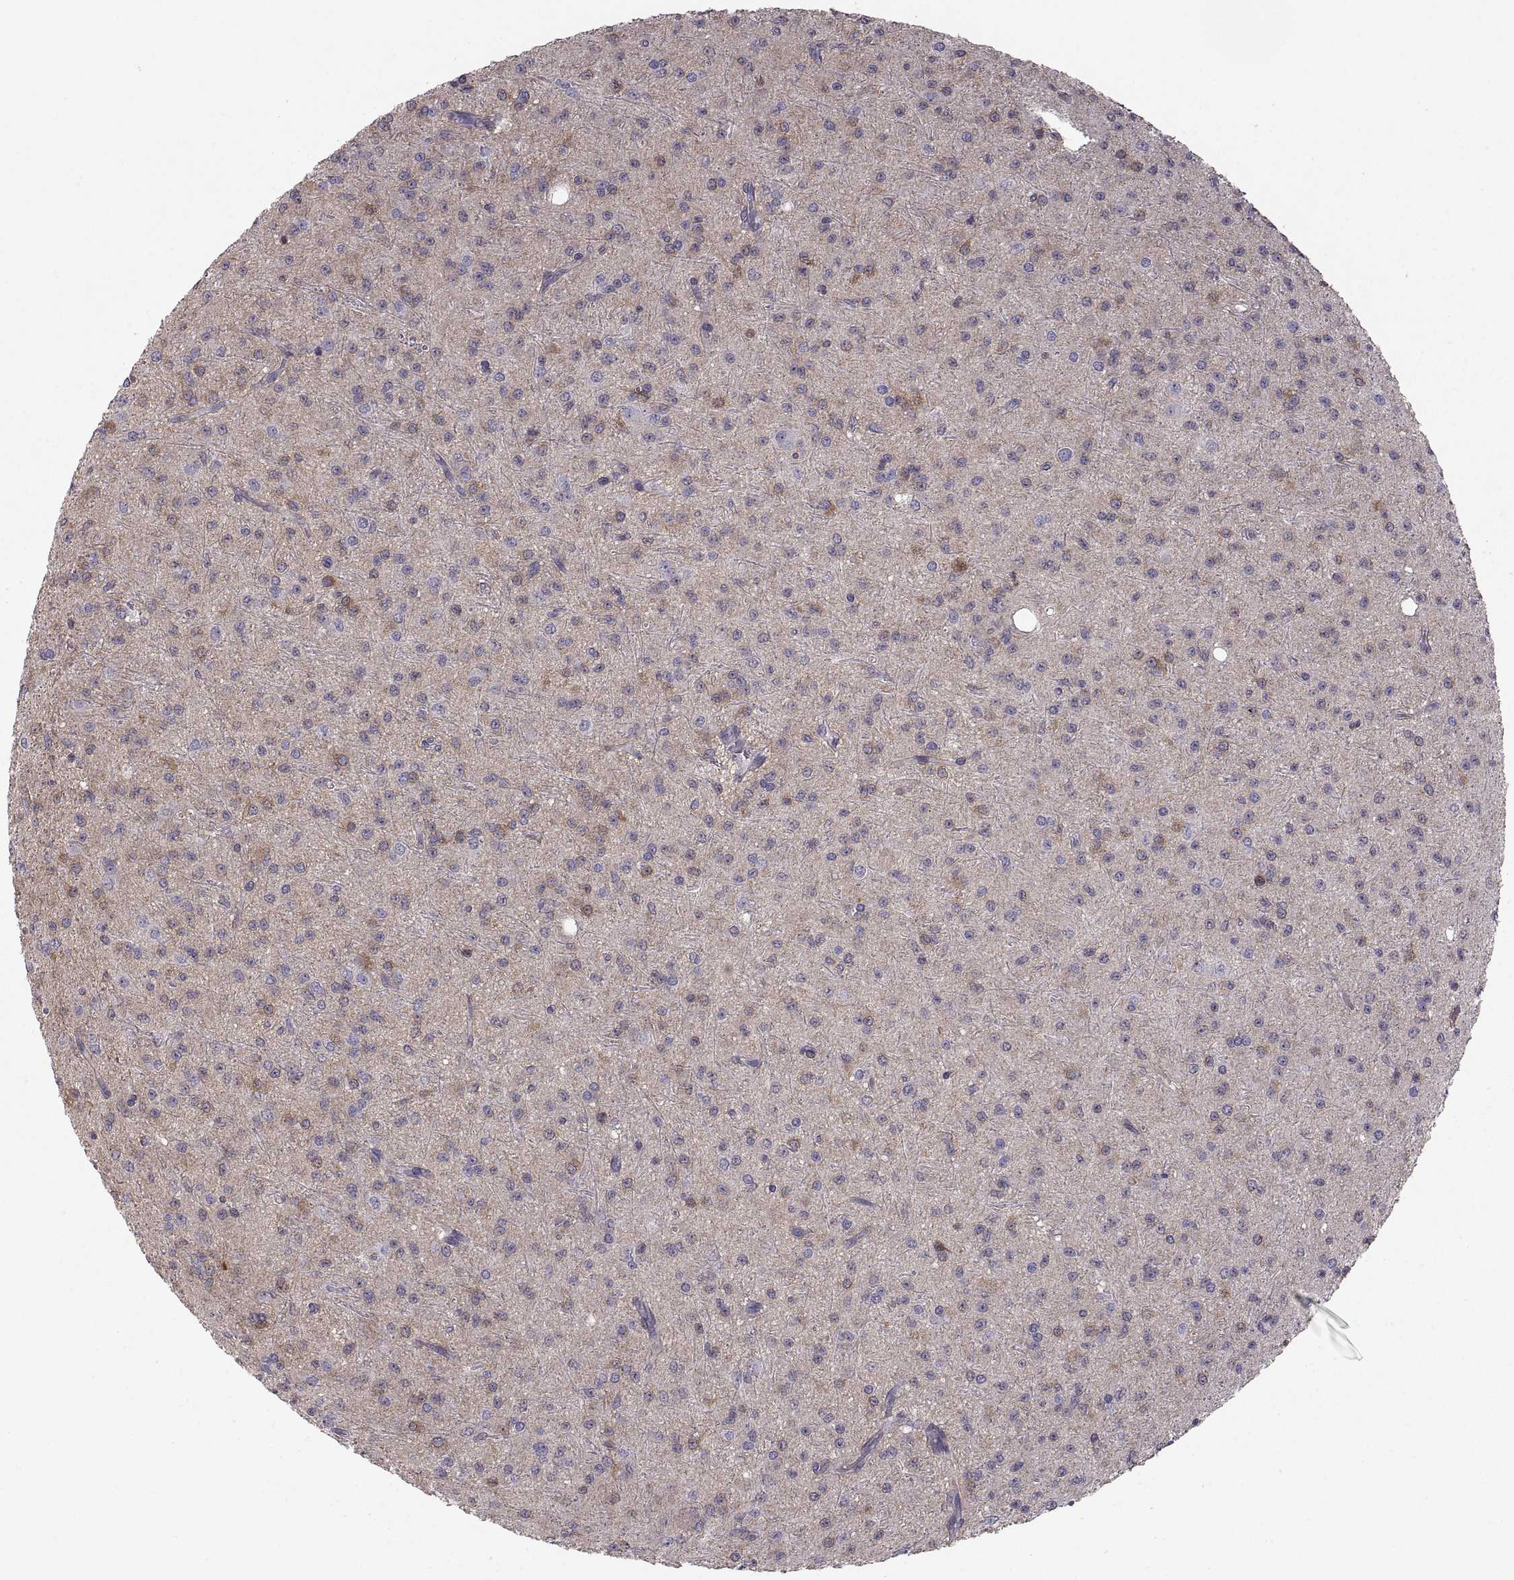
{"staining": {"intensity": "negative", "quantity": "none", "location": "none"}, "tissue": "glioma", "cell_type": "Tumor cells", "image_type": "cancer", "snomed": [{"axis": "morphology", "description": "Glioma, malignant, Low grade"}, {"axis": "topography", "description": "Brain"}], "caption": "Tumor cells are negative for protein expression in human low-grade glioma (malignant). (DAB IHC with hematoxylin counter stain).", "gene": "EZR", "patient": {"sex": "male", "age": 27}}